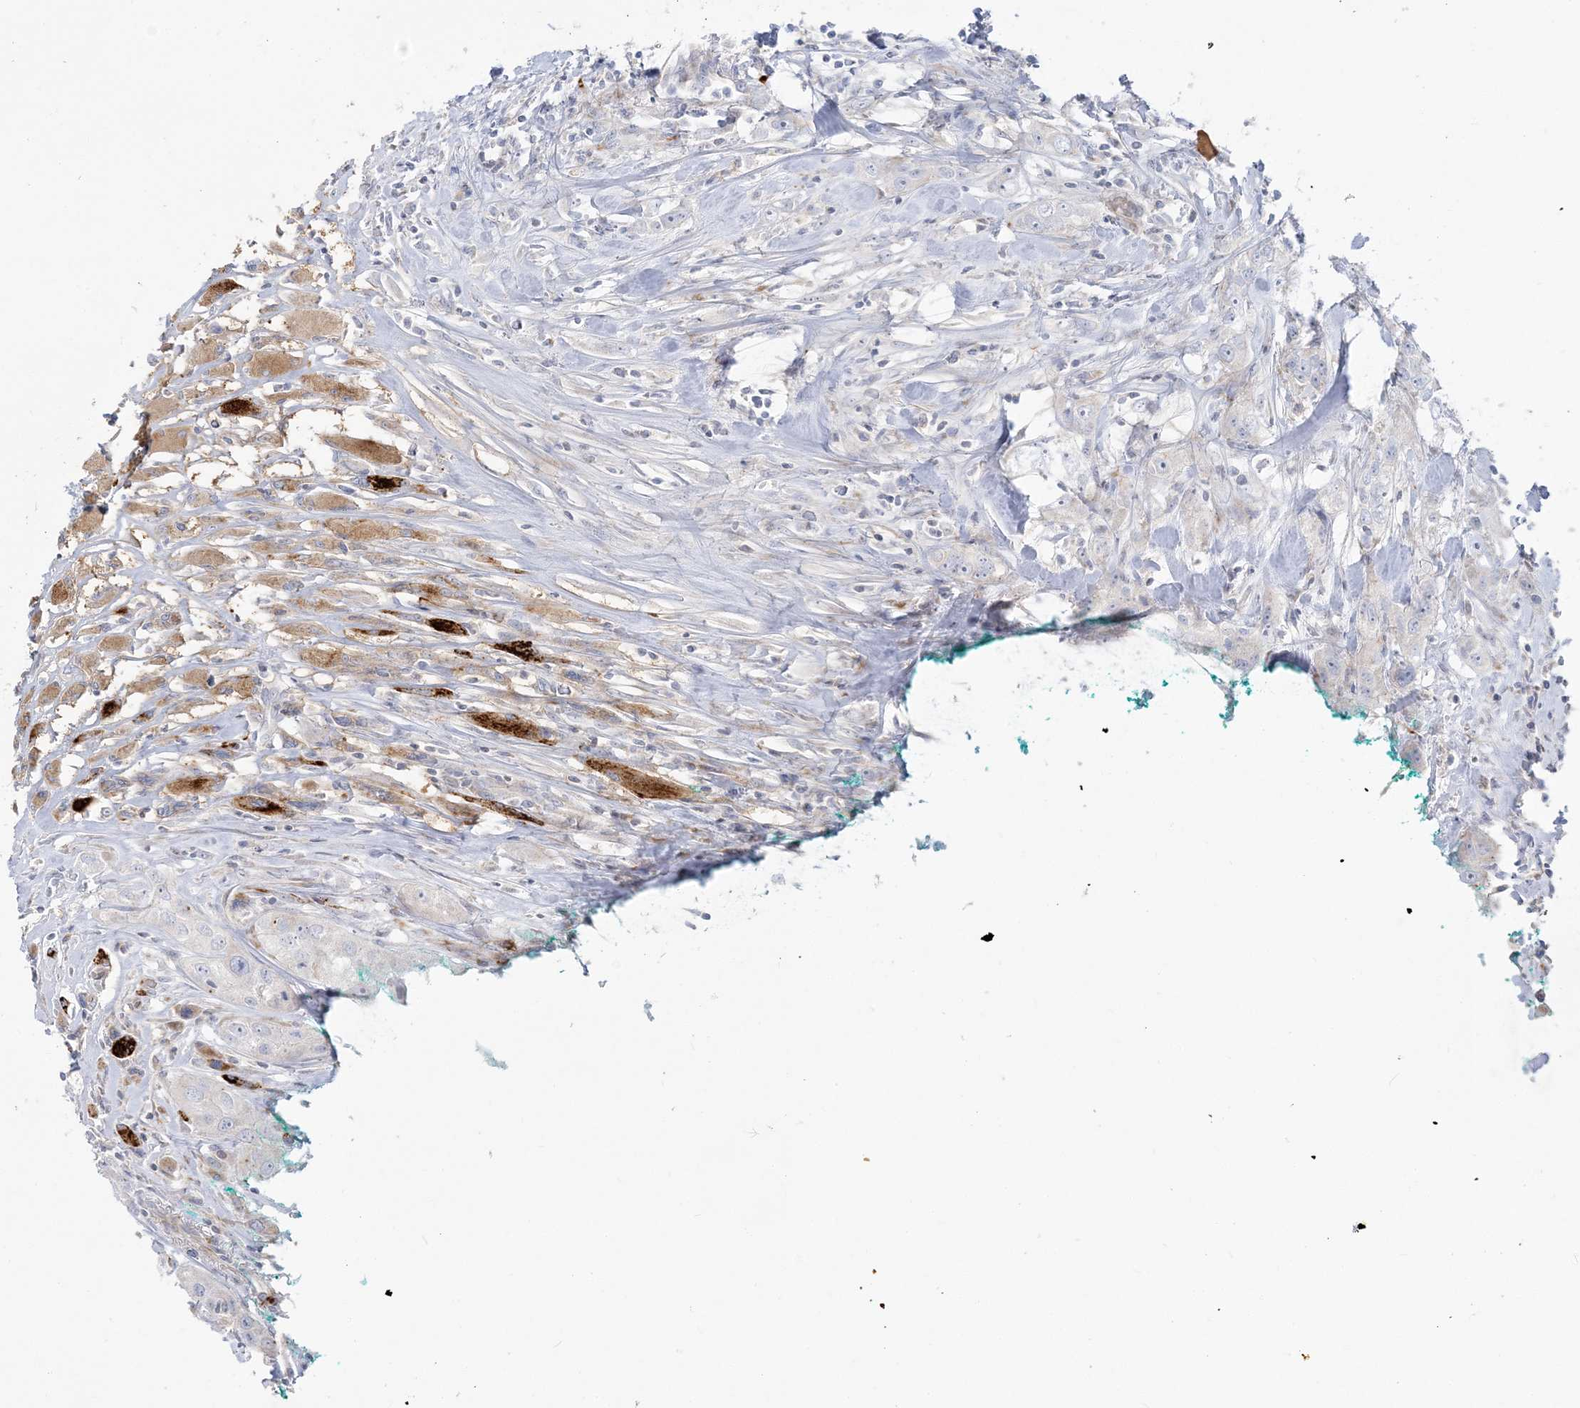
{"staining": {"intensity": "negative", "quantity": "none", "location": "none"}, "tissue": "head and neck cancer", "cell_type": "Tumor cells", "image_type": "cancer", "snomed": [{"axis": "morphology", "description": "Normal tissue, NOS"}, {"axis": "morphology", "description": "Squamous cell carcinoma, NOS"}, {"axis": "topography", "description": "Skeletal muscle"}, {"axis": "topography", "description": "Head-Neck"}], "caption": "This is a photomicrograph of IHC staining of head and neck squamous cell carcinoma, which shows no positivity in tumor cells. Nuclei are stained in blue.", "gene": "GPAT2", "patient": {"sex": "male", "age": 51}}